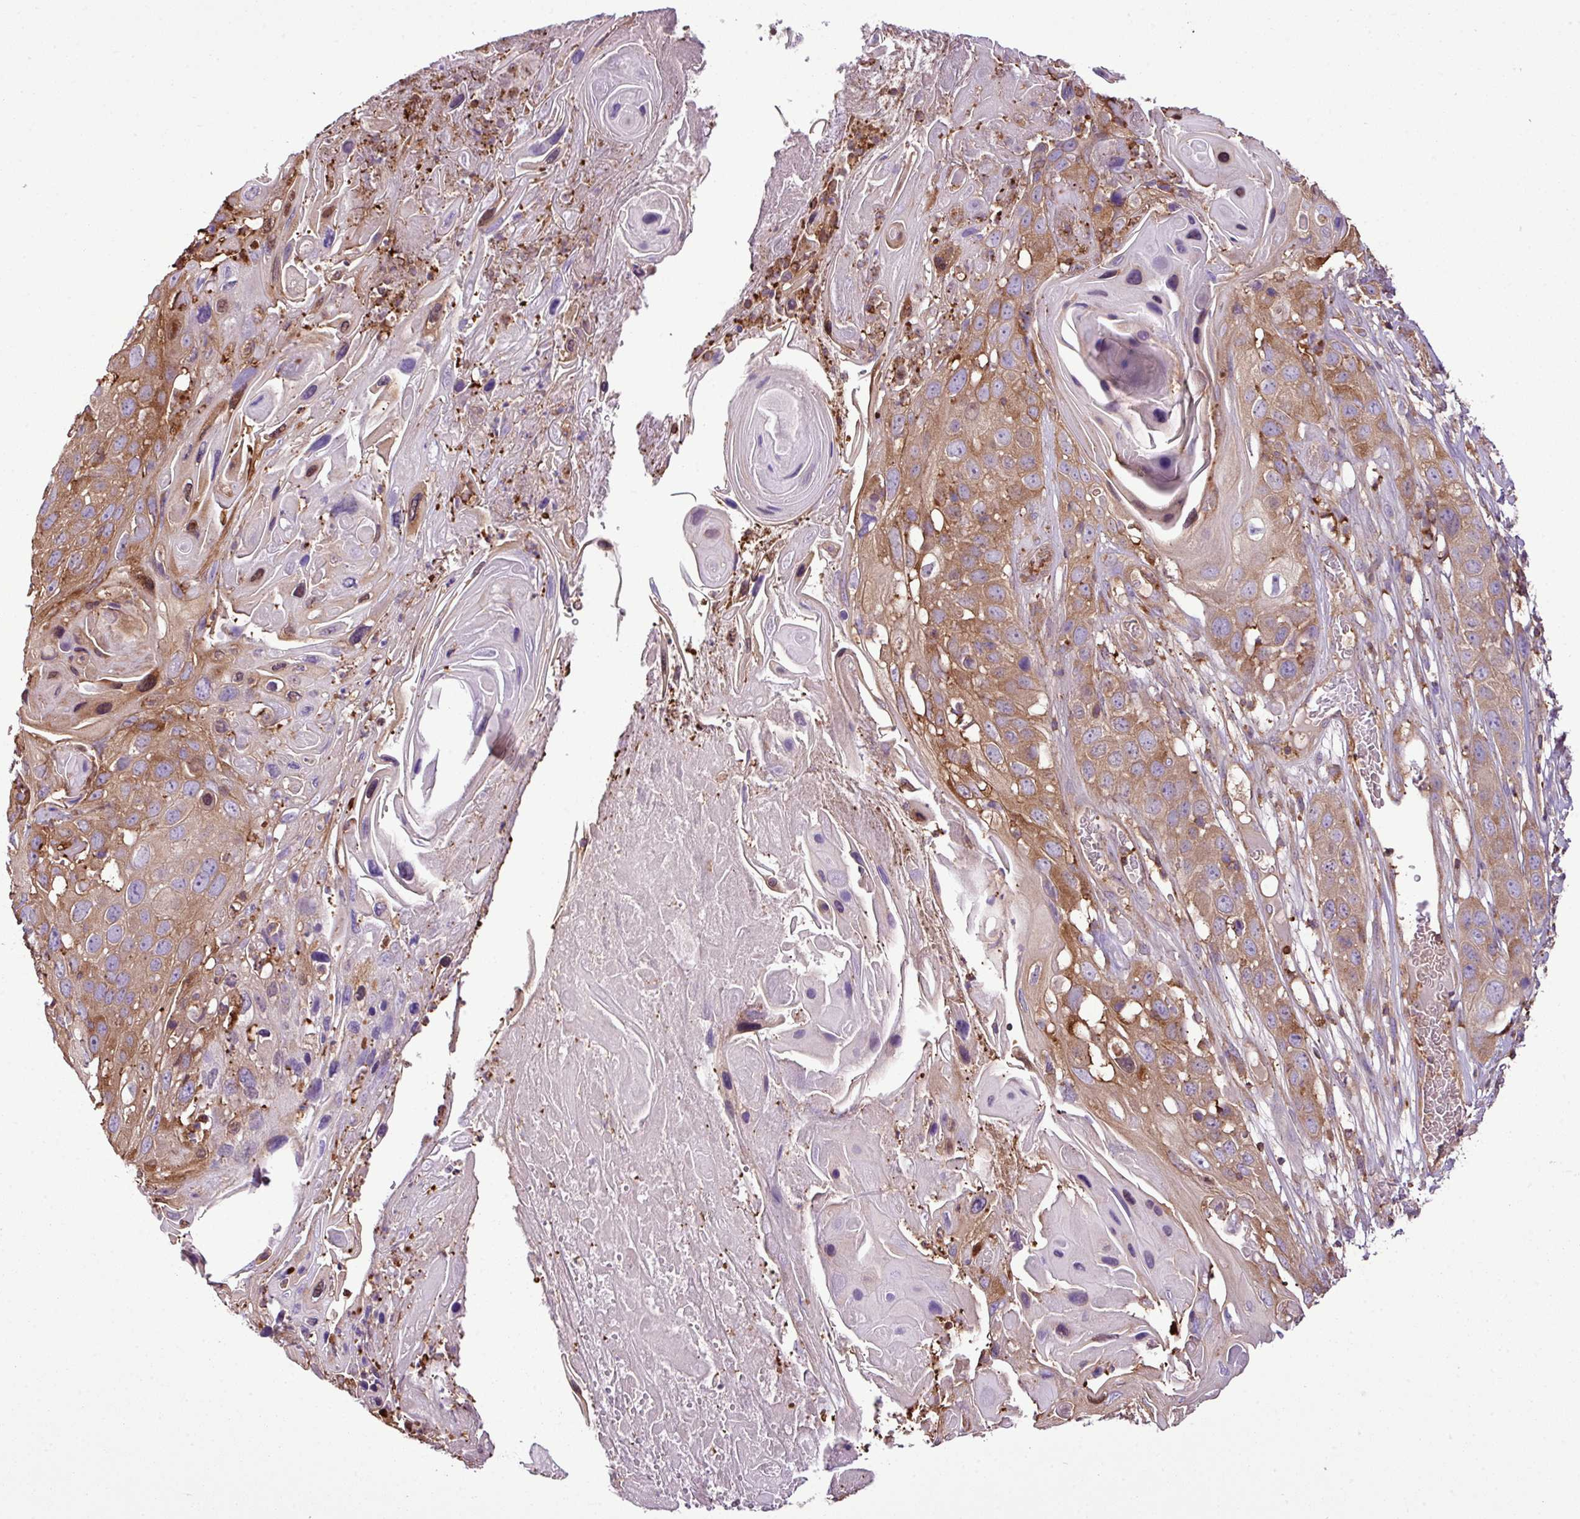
{"staining": {"intensity": "moderate", "quantity": ">75%", "location": "cytoplasmic/membranous"}, "tissue": "skin cancer", "cell_type": "Tumor cells", "image_type": "cancer", "snomed": [{"axis": "morphology", "description": "Squamous cell carcinoma, NOS"}, {"axis": "topography", "description": "Skin"}], "caption": "Moderate cytoplasmic/membranous protein positivity is seen in about >75% of tumor cells in skin squamous cell carcinoma.", "gene": "PGAP6", "patient": {"sex": "male", "age": 55}}